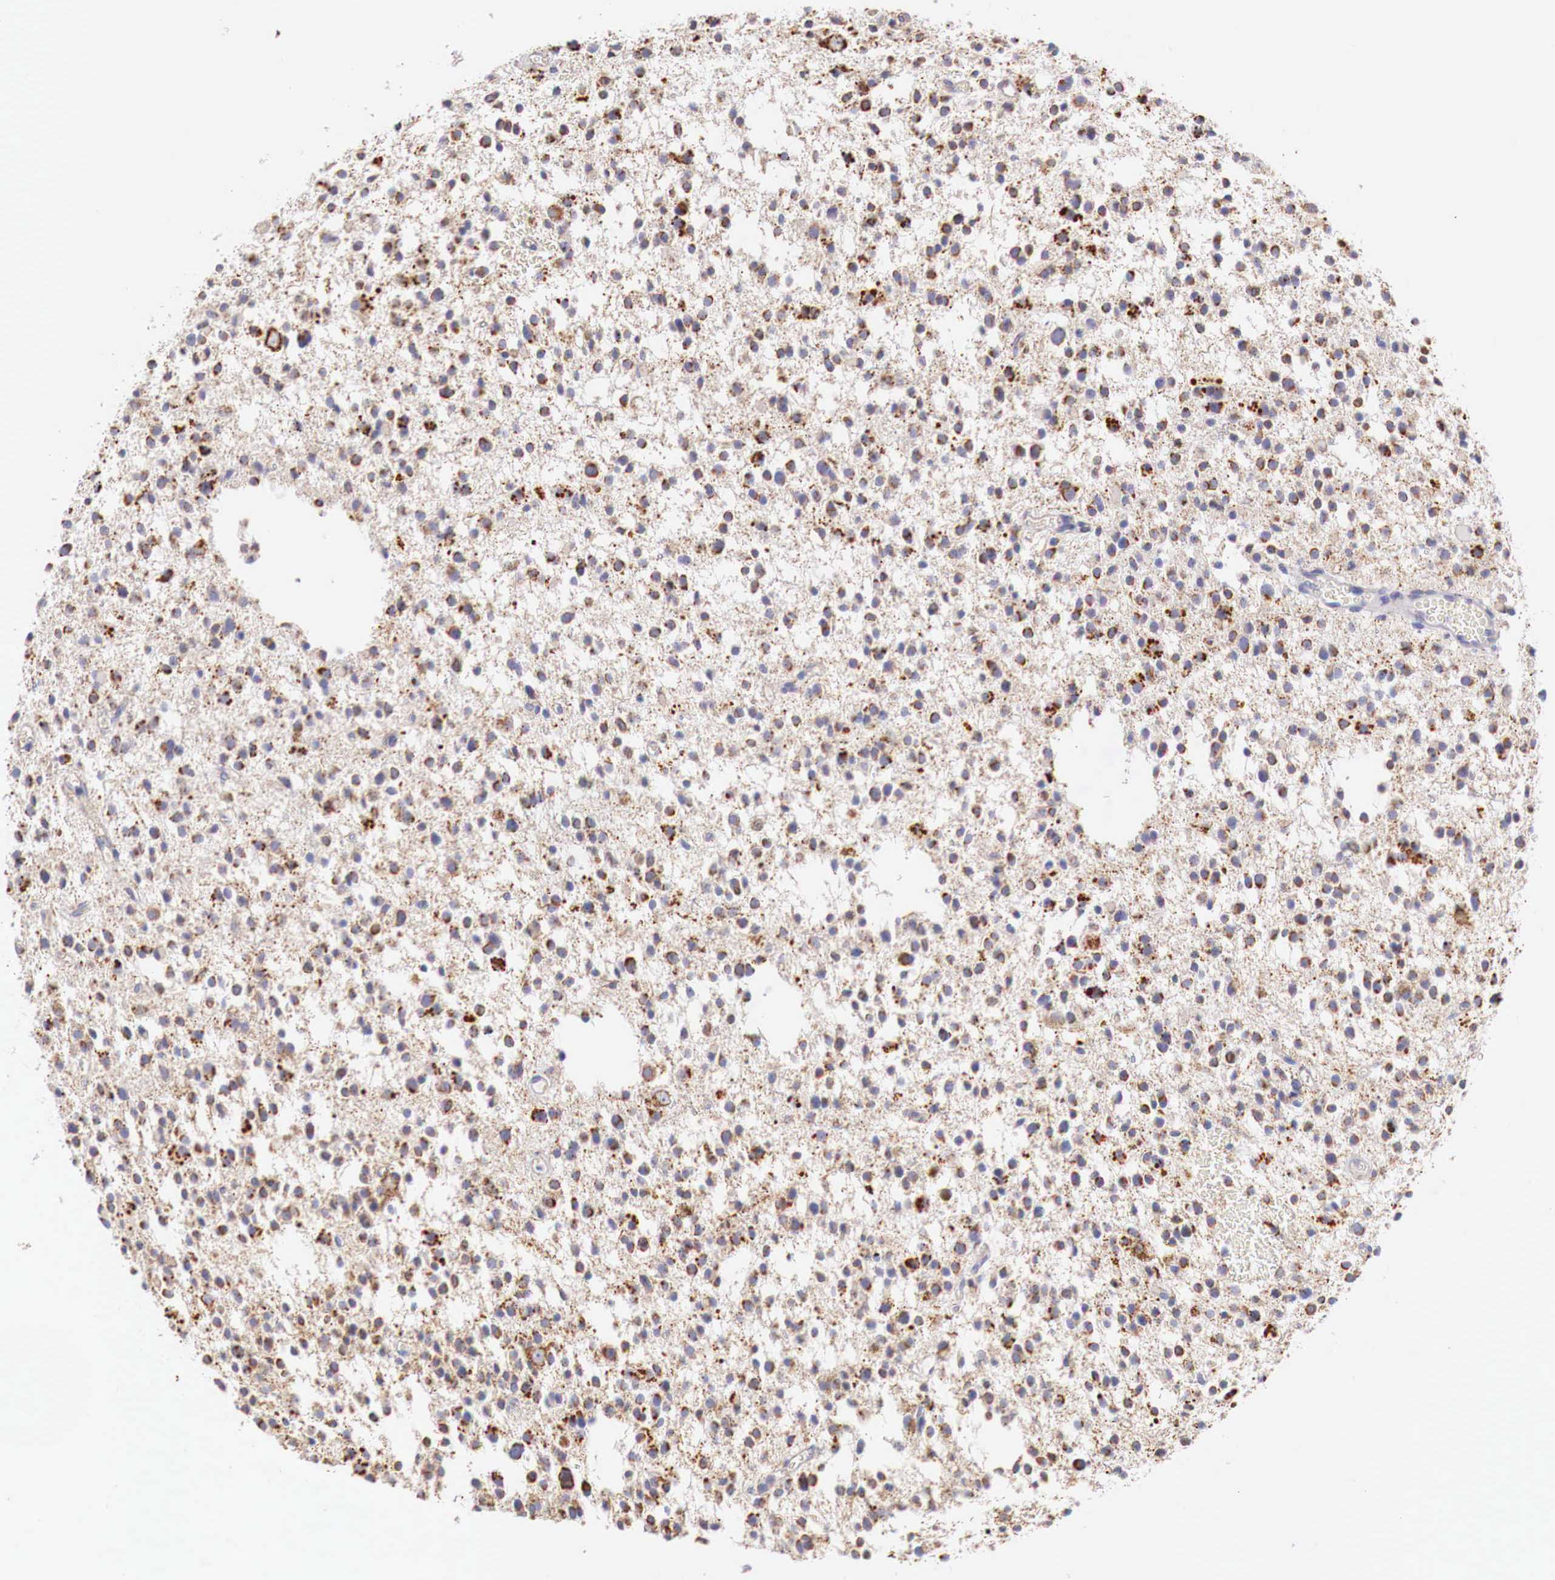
{"staining": {"intensity": "moderate", "quantity": "25%-75%", "location": "cytoplasmic/membranous"}, "tissue": "glioma", "cell_type": "Tumor cells", "image_type": "cancer", "snomed": [{"axis": "morphology", "description": "Glioma, malignant, Low grade"}, {"axis": "topography", "description": "Brain"}], "caption": "A brown stain highlights moderate cytoplasmic/membranous positivity of a protein in low-grade glioma (malignant) tumor cells. (DAB (3,3'-diaminobenzidine) IHC with brightfield microscopy, high magnification).", "gene": "IDH3G", "patient": {"sex": "female", "age": 36}}